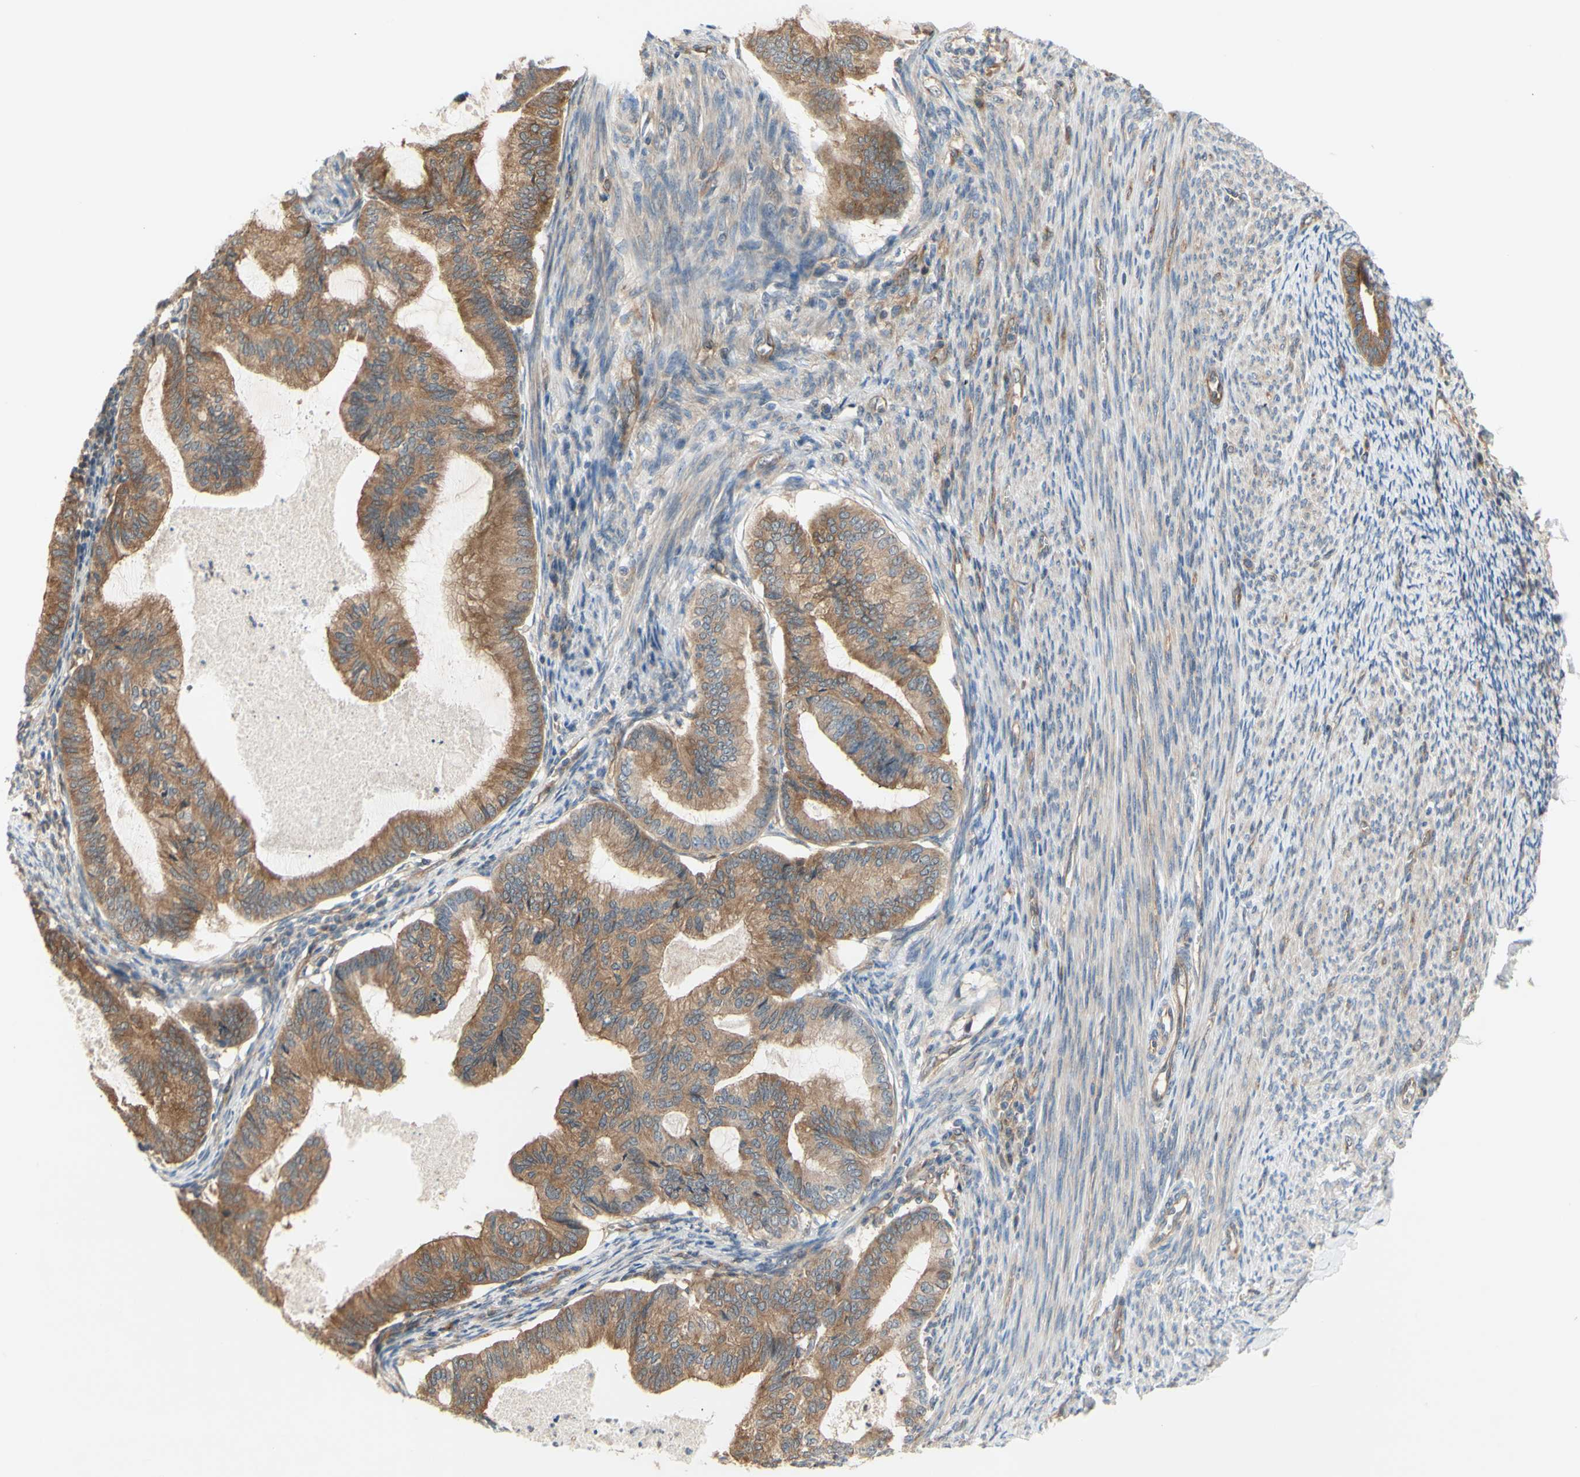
{"staining": {"intensity": "moderate", "quantity": ">75%", "location": "cytoplasmic/membranous"}, "tissue": "cervical cancer", "cell_type": "Tumor cells", "image_type": "cancer", "snomed": [{"axis": "morphology", "description": "Normal tissue, NOS"}, {"axis": "morphology", "description": "Adenocarcinoma, NOS"}, {"axis": "topography", "description": "Cervix"}, {"axis": "topography", "description": "Endometrium"}], "caption": "The micrograph demonstrates immunohistochemical staining of cervical cancer. There is moderate cytoplasmic/membranous staining is identified in about >75% of tumor cells. Nuclei are stained in blue.", "gene": "DYNLRB1", "patient": {"sex": "female", "age": 86}}